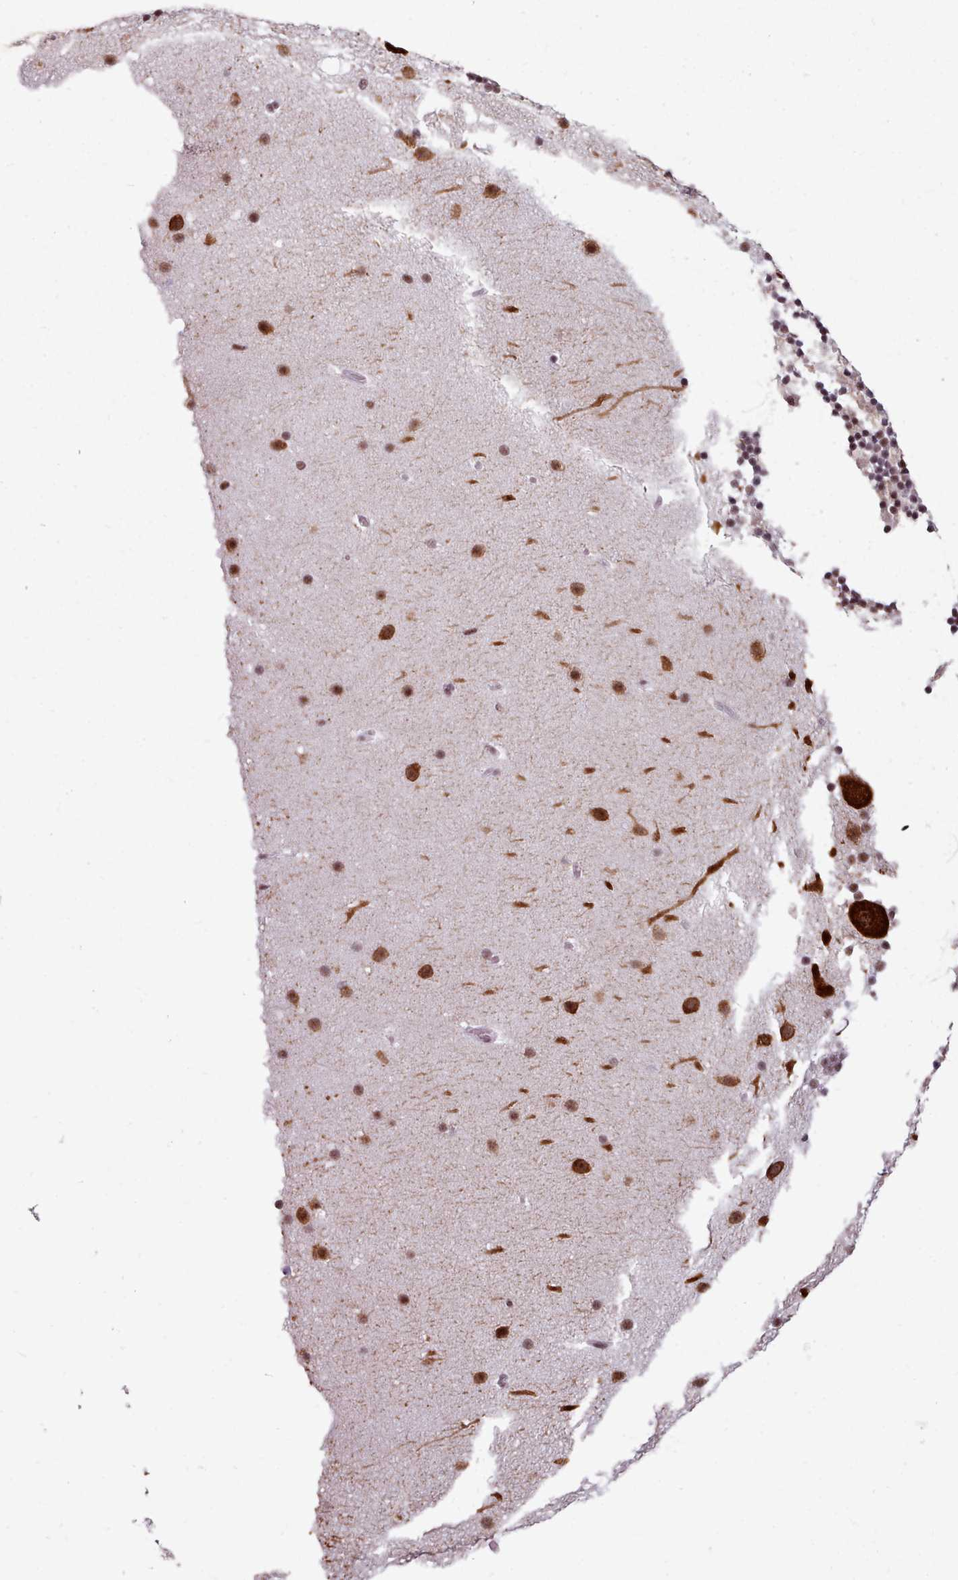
{"staining": {"intensity": "moderate", "quantity": "25%-75%", "location": "cytoplasmic/membranous,nuclear"}, "tissue": "cerebellum", "cell_type": "Cells in granular layer", "image_type": "normal", "snomed": [{"axis": "morphology", "description": "Normal tissue, NOS"}, {"axis": "topography", "description": "Cerebellum"}], "caption": "High-magnification brightfield microscopy of benign cerebellum stained with DAB (3,3'-diaminobenzidine) (brown) and counterstained with hematoxylin (blue). cells in granular layer exhibit moderate cytoplasmic/membranous,nuclear expression is identified in about25%-75% of cells.", "gene": "SRRM1", "patient": {"sex": "male", "age": 57}}